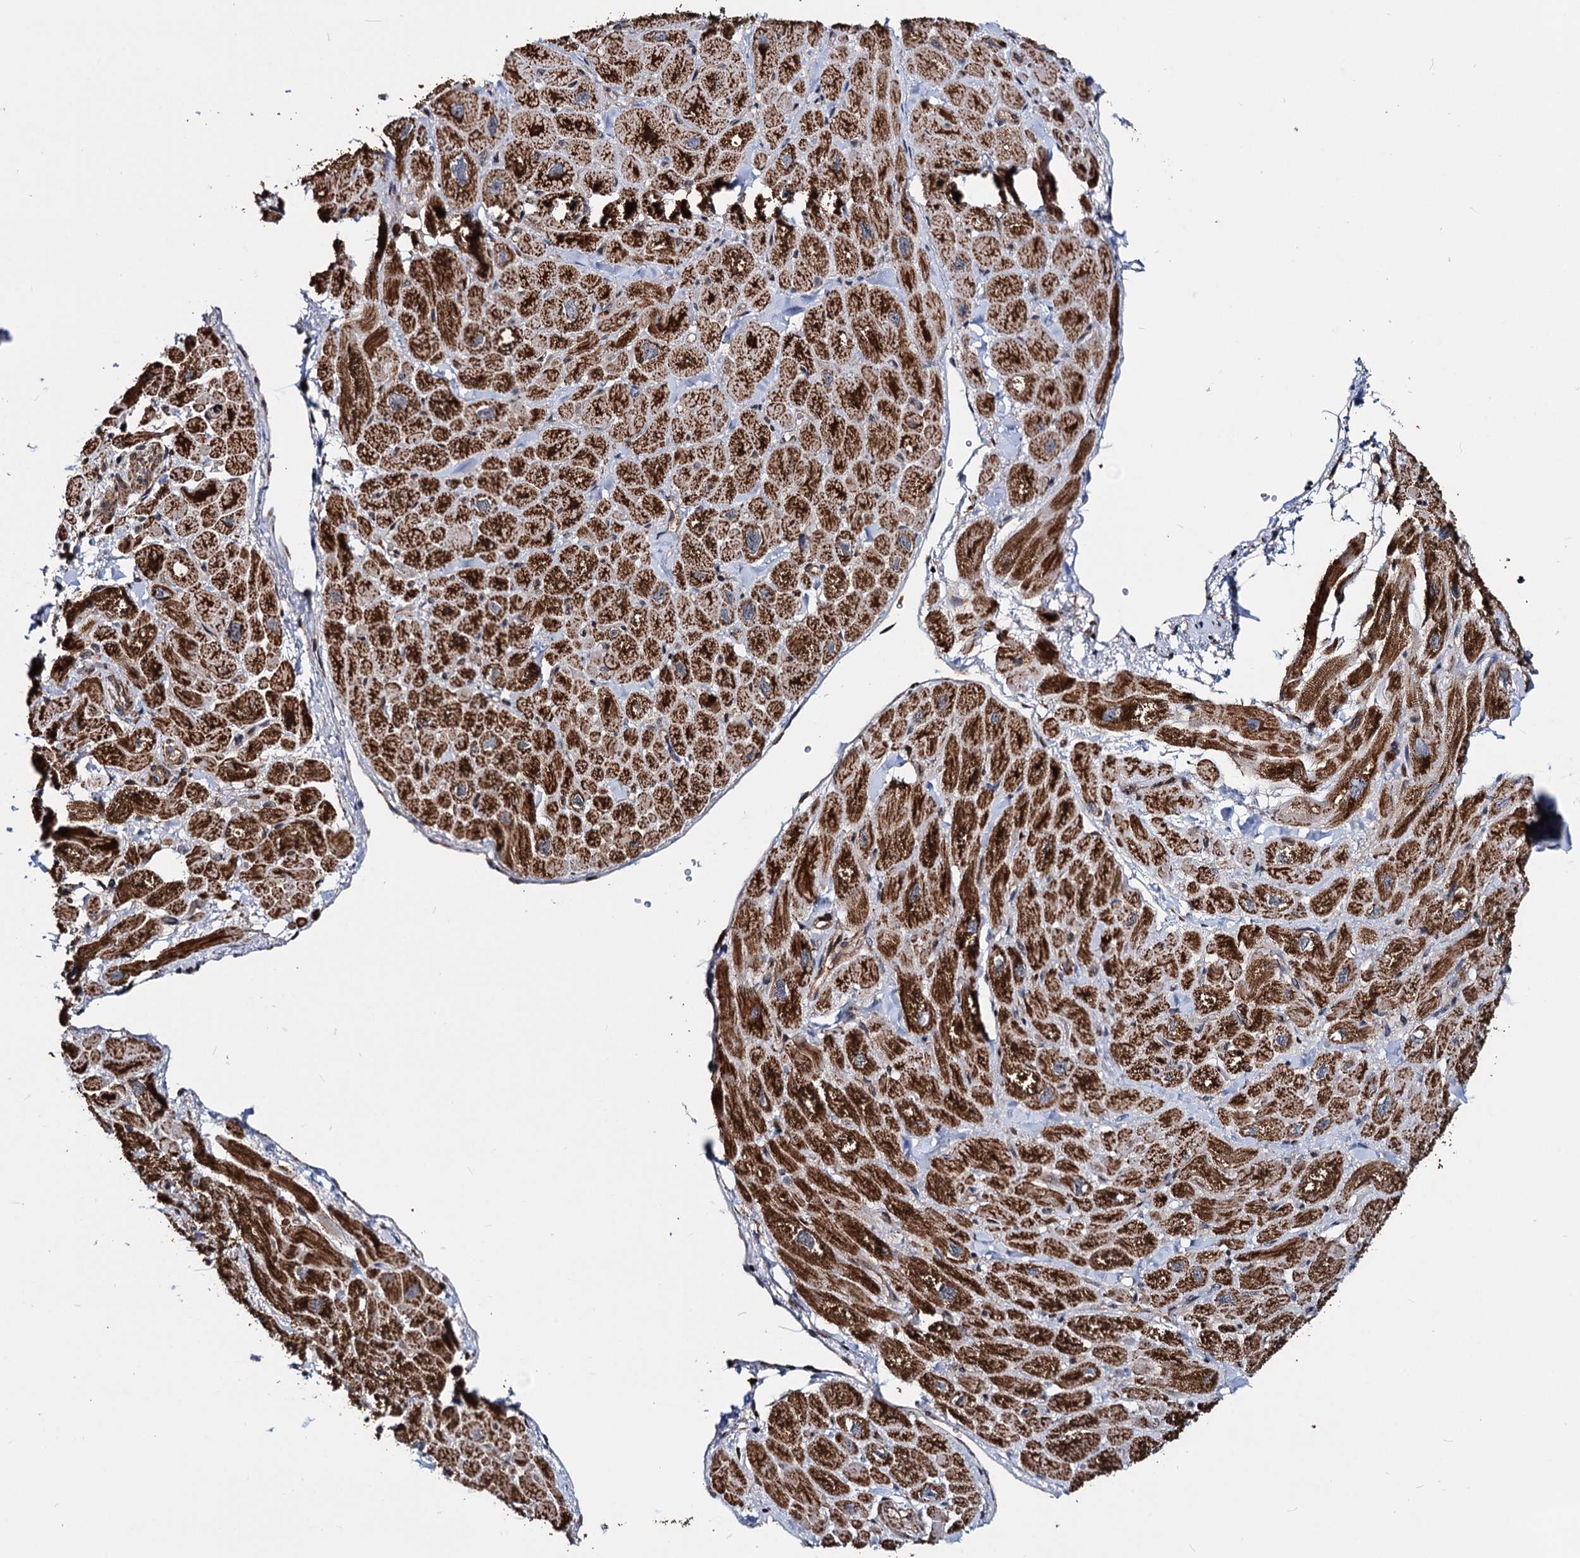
{"staining": {"intensity": "strong", "quantity": ">75%", "location": "cytoplasmic/membranous"}, "tissue": "heart muscle", "cell_type": "Cardiomyocytes", "image_type": "normal", "snomed": [{"axis": "morphology", "description": "Normal tissue, NOS"}, {"axis": "topography", "description": "Heart"}], "caption": "Heart muscle was stained to show a protein in brown. There is high levels of strong cytoplasmic/membranous expression in approximately >75% of cardiomyocytes. The staining was performed using DAB to visualize the protein expression in brown, while the nuclei were stained in blue with hematoxylin (Magnification: 20x).", "gene": "CEP76", "patient": {"sex": "male", "age": 65}}